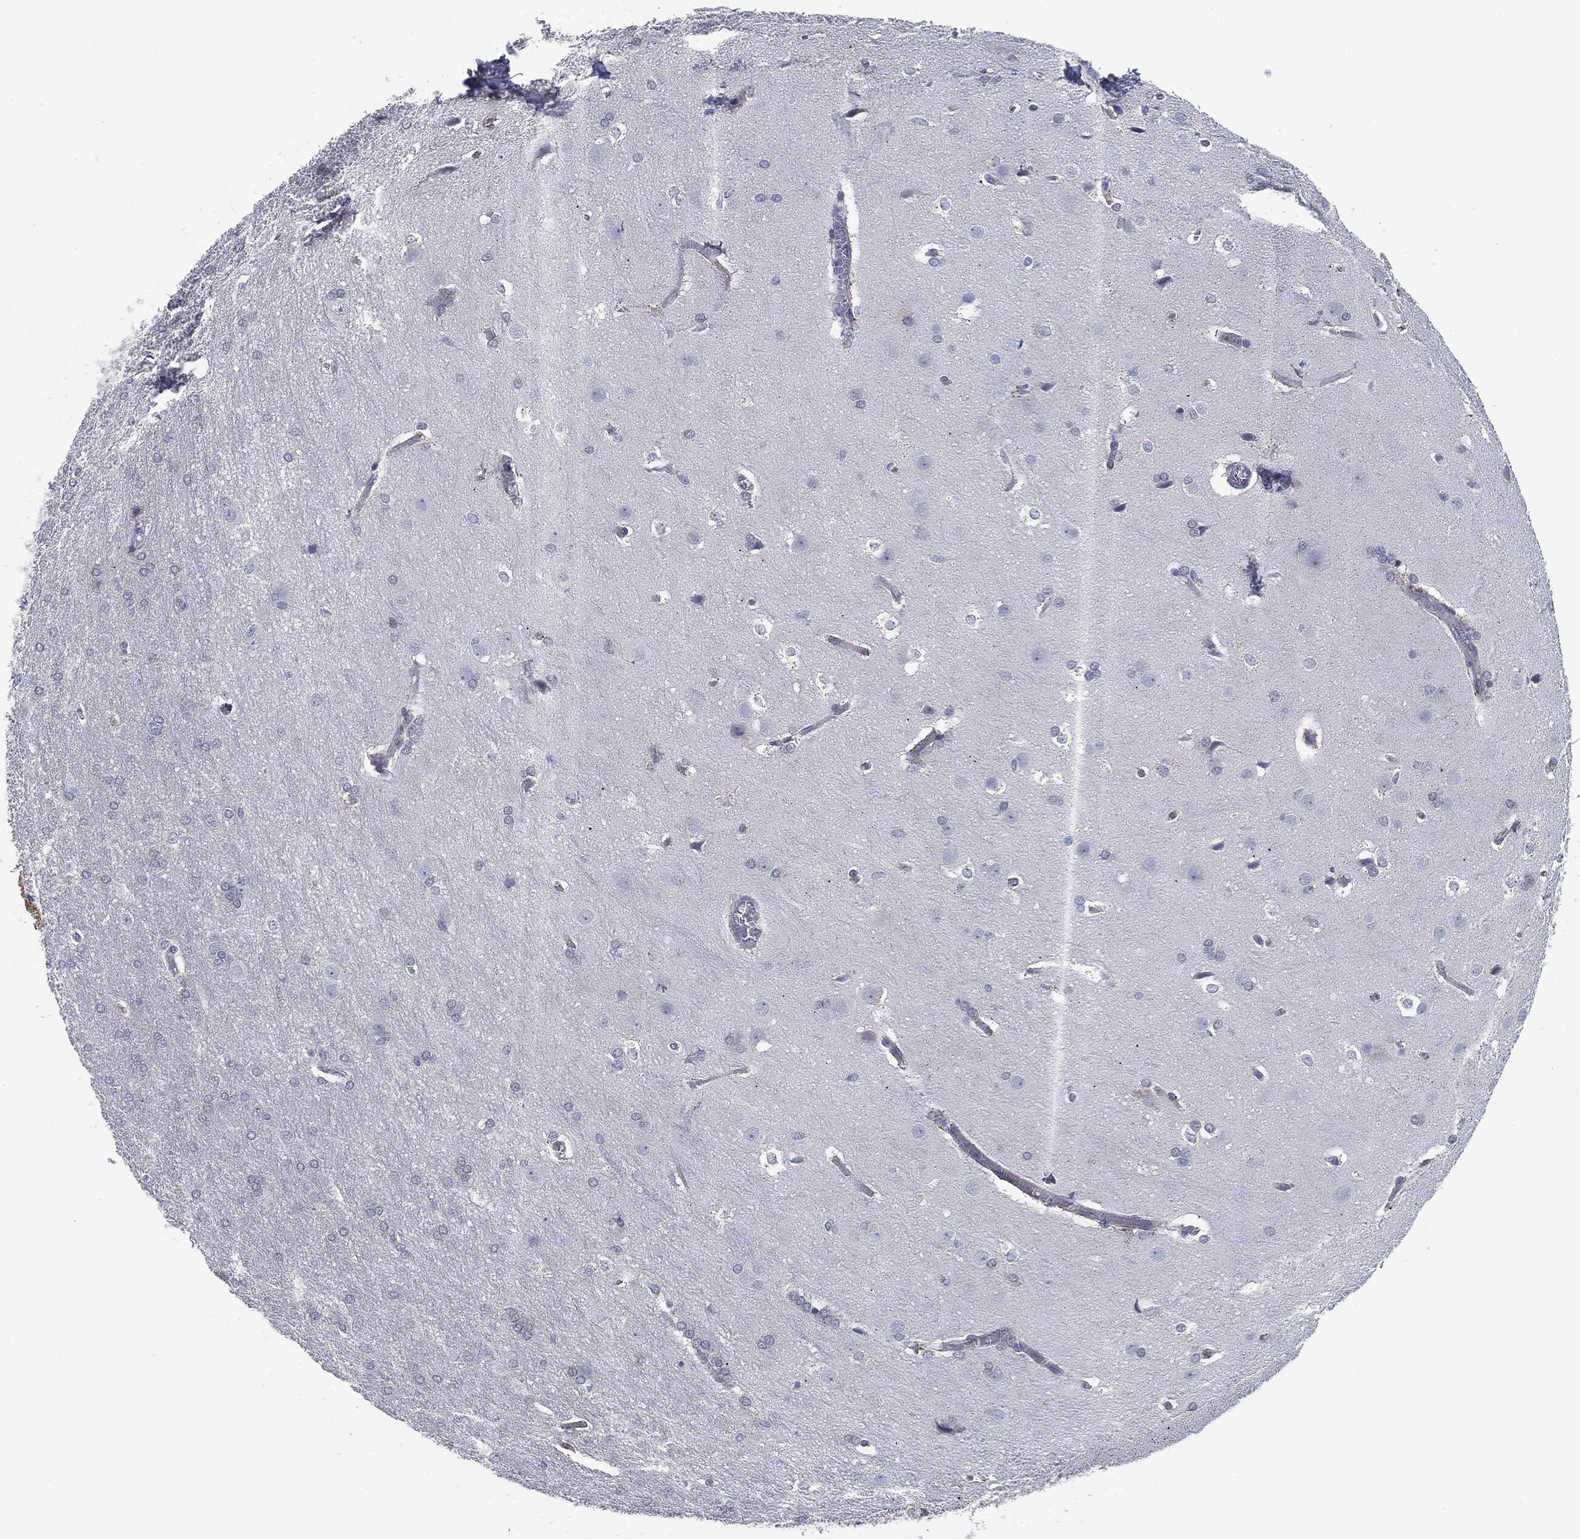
{"staining": {"intensity": "negative", "quantity": "none", "location": "none"}, "tissue": "glioma", "cell_type": "Tumor cells", "image_type": "cancer", "snomed": [{"axis": "morphology", "description": "Glioma, malignant, Low grade"}, {"axis": "topography", "description": "Brain"}], "caption": "The photomicrograph demonstrates no staining of tumor cells in low-grade glioma (malignant).", "gene": "SHROOM2", "patient": {"sex": "female", "age": 32}}